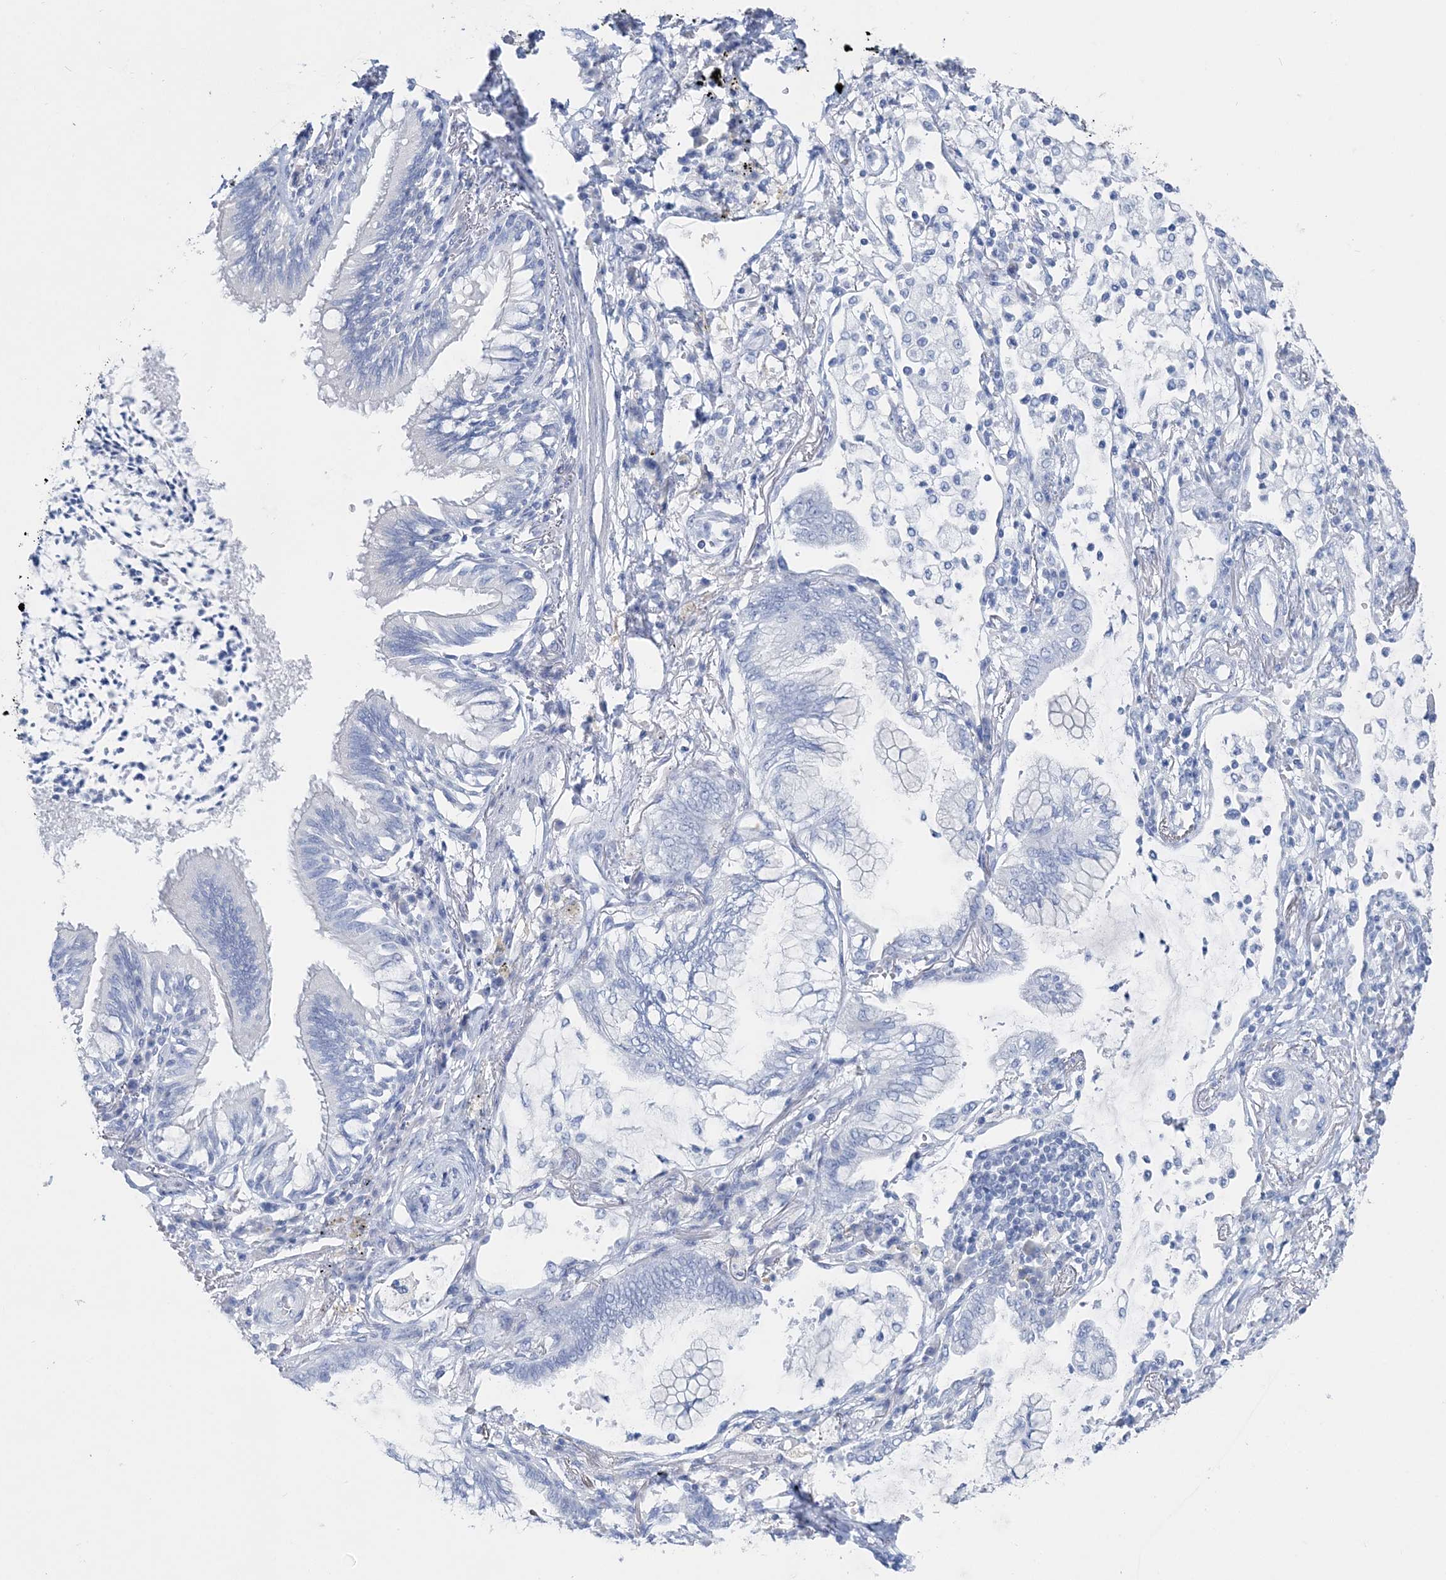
{"staining": {"intensity": "negative", "quantity": "none", "location": "none"}, "tissue": "lung cancer", "cell_type": "Tumor cells", "image_type": "cancer", "snomed": [{"axis": "morphology", "description": "Adenocarcinoma, NOS"}, {"axis": "topography", "description": "Lung"}], "caption": "This is an immunohistochemistry (IHC) micrograph of human lung cancer. There is no positivity in tumor cells.", "gene": "TSPYL6", "patient": {"sex": "female", "age": 70}}